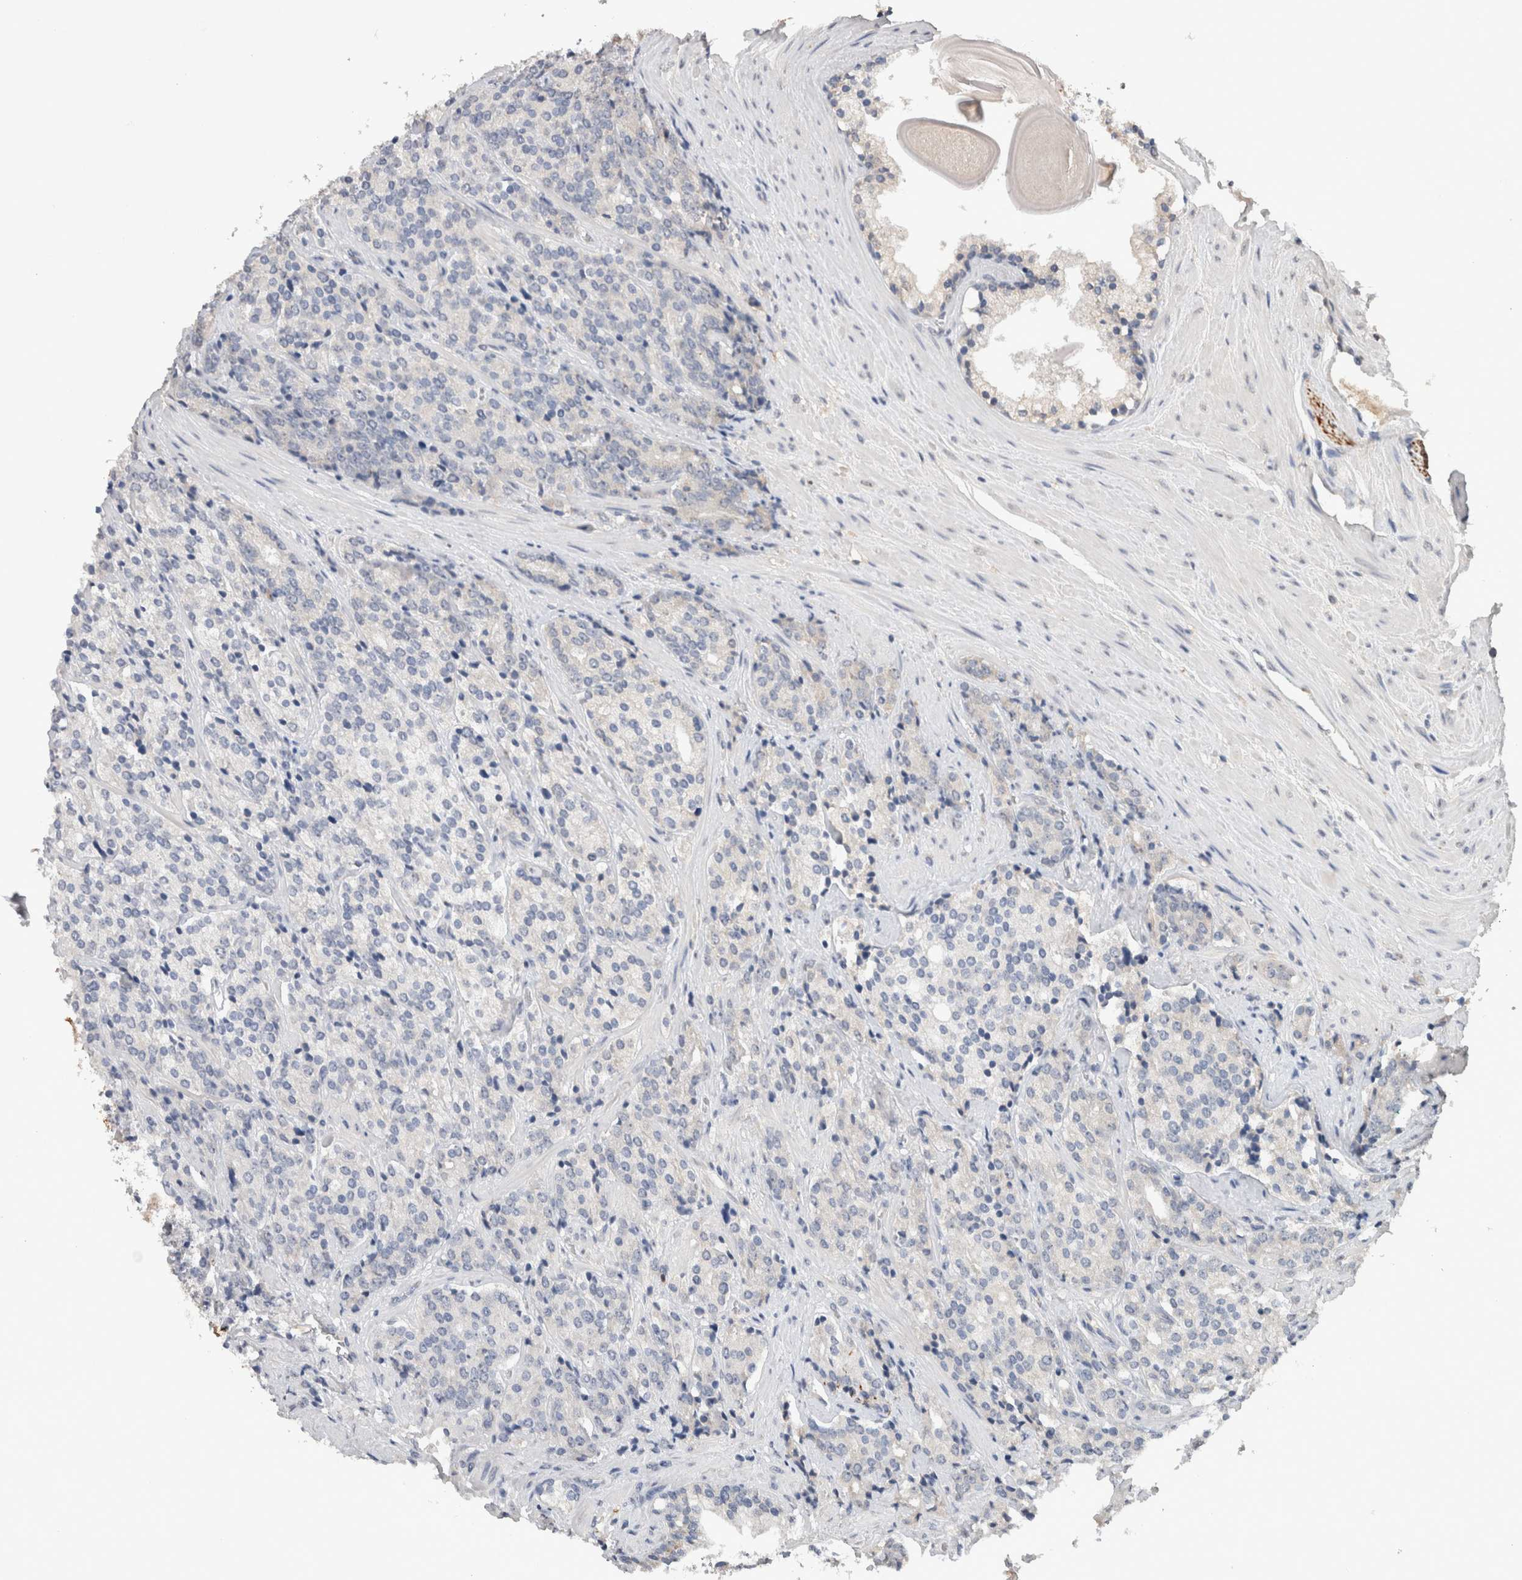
{"staining": {"intensity": "negative", "quantity": "none", "location": "none"}, "tissue": "prostate cancer", "cell_type": "Tumor cells", "image_type": "cancer", "snomed": [{"axis": "morphology", "description": "Adenocarcinoma, High grade"}, {"axis": "topography", "description": "Prostate"}], "caption": "An IHC histopathology image of adenocarcinoma (high-grade) (prostate) is shown. There is no staining in tumor cells of adenocarcinoma (high-grade) (prostate).", "gene": "FABP7", "patient": {"sex": "male", "age": 71}}